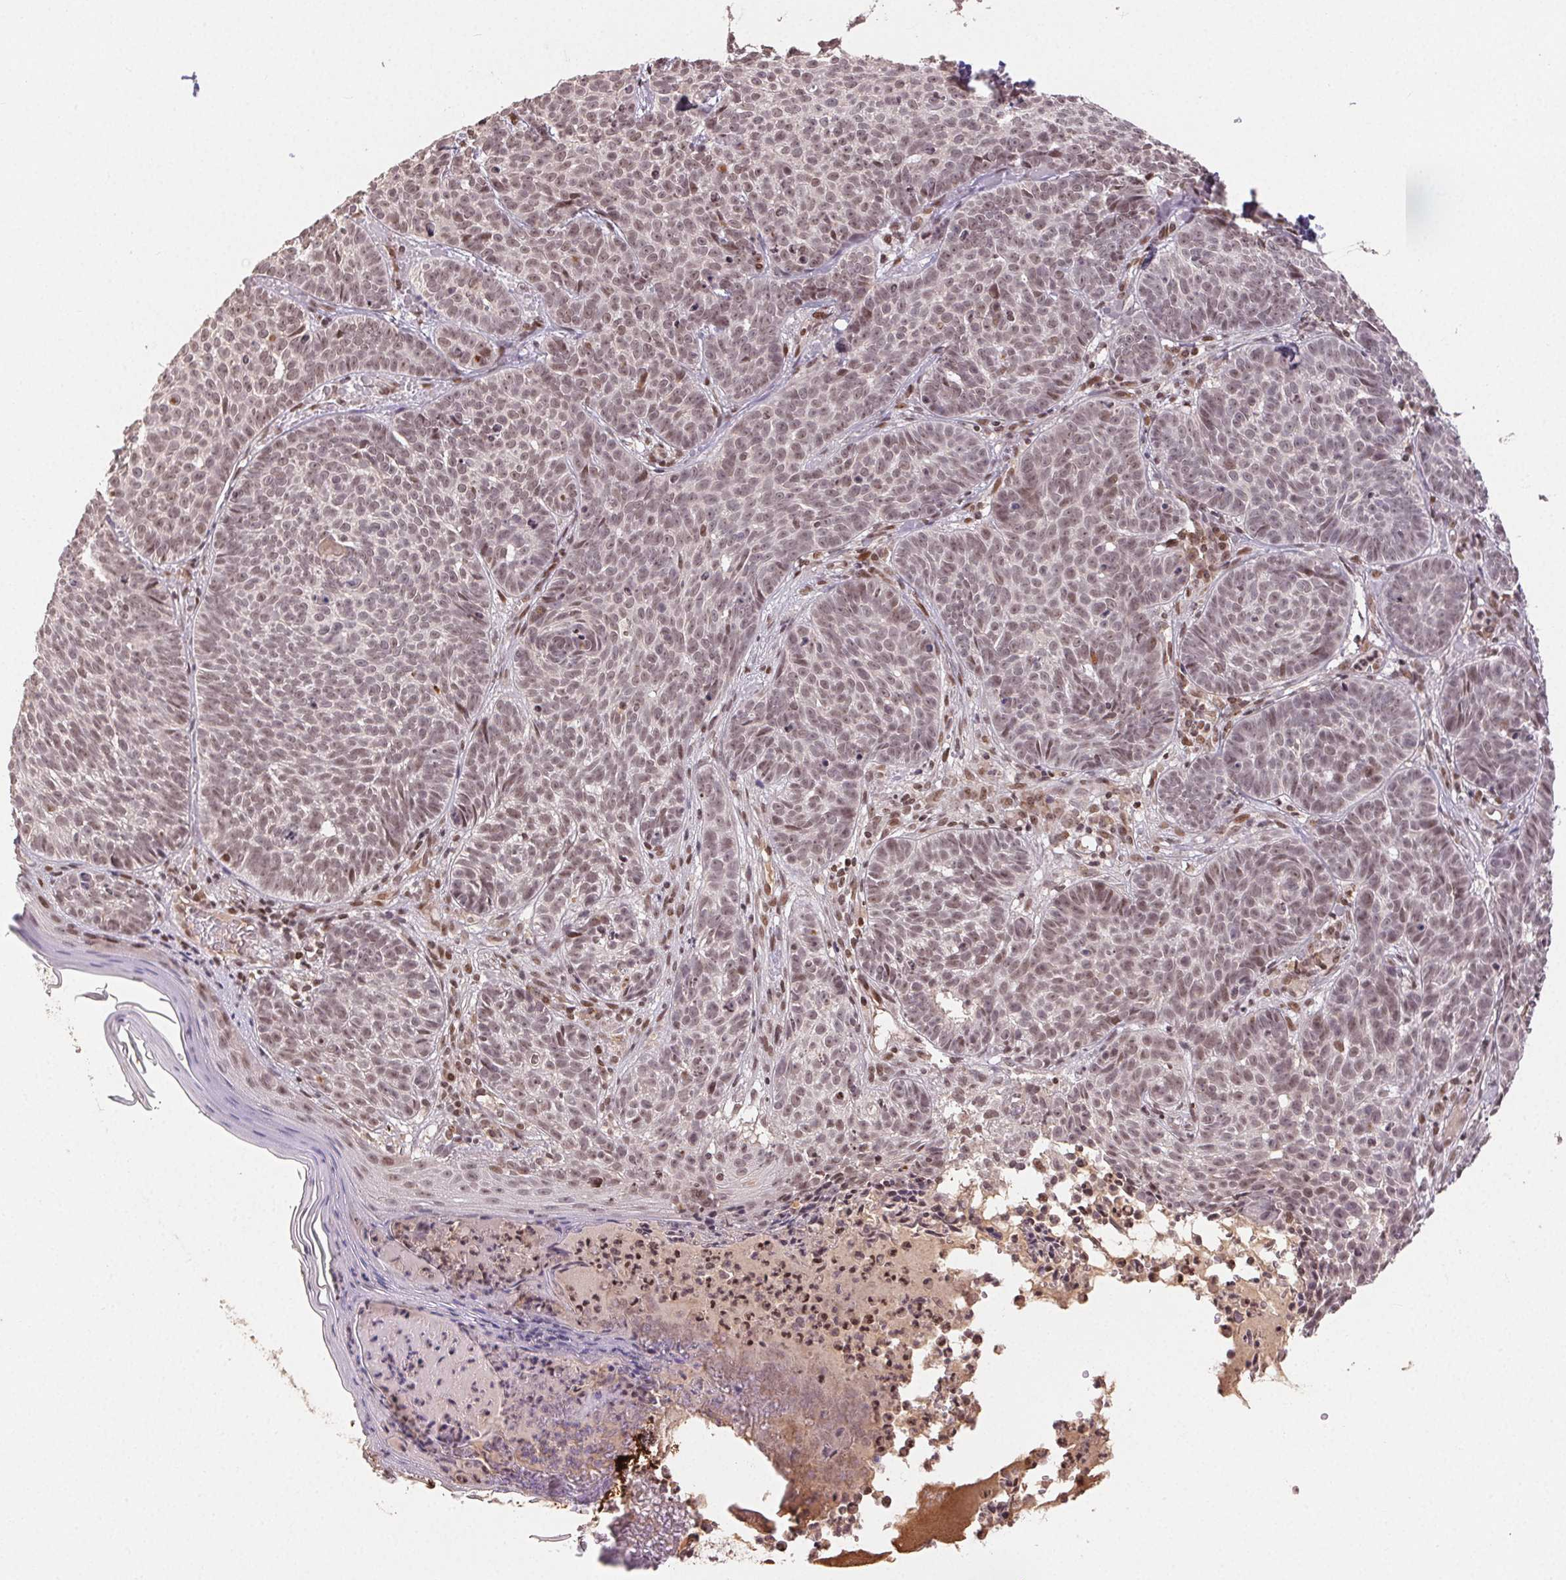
{"staining": {"intensity": "weak", "quantity": ">75%", "location": "nuclear"}, "tissue": "skin cancer", "cell_type": "Tumor cells", "image_type": "cancer", "snomed": [{"axis": "morphology", "description": "Basal cell carcinoma"}, {"axis": "topography", "description": "Skin"}], "caption": "IHC histopathology image of skin basal cell carcinoma stained for a protein (brown), which displays low levels of weak nuclear positivity in approximately >75% of tumor cells.", "gene": "MAPKAPK2", "patient": {"sex": "male", "age": 90}}